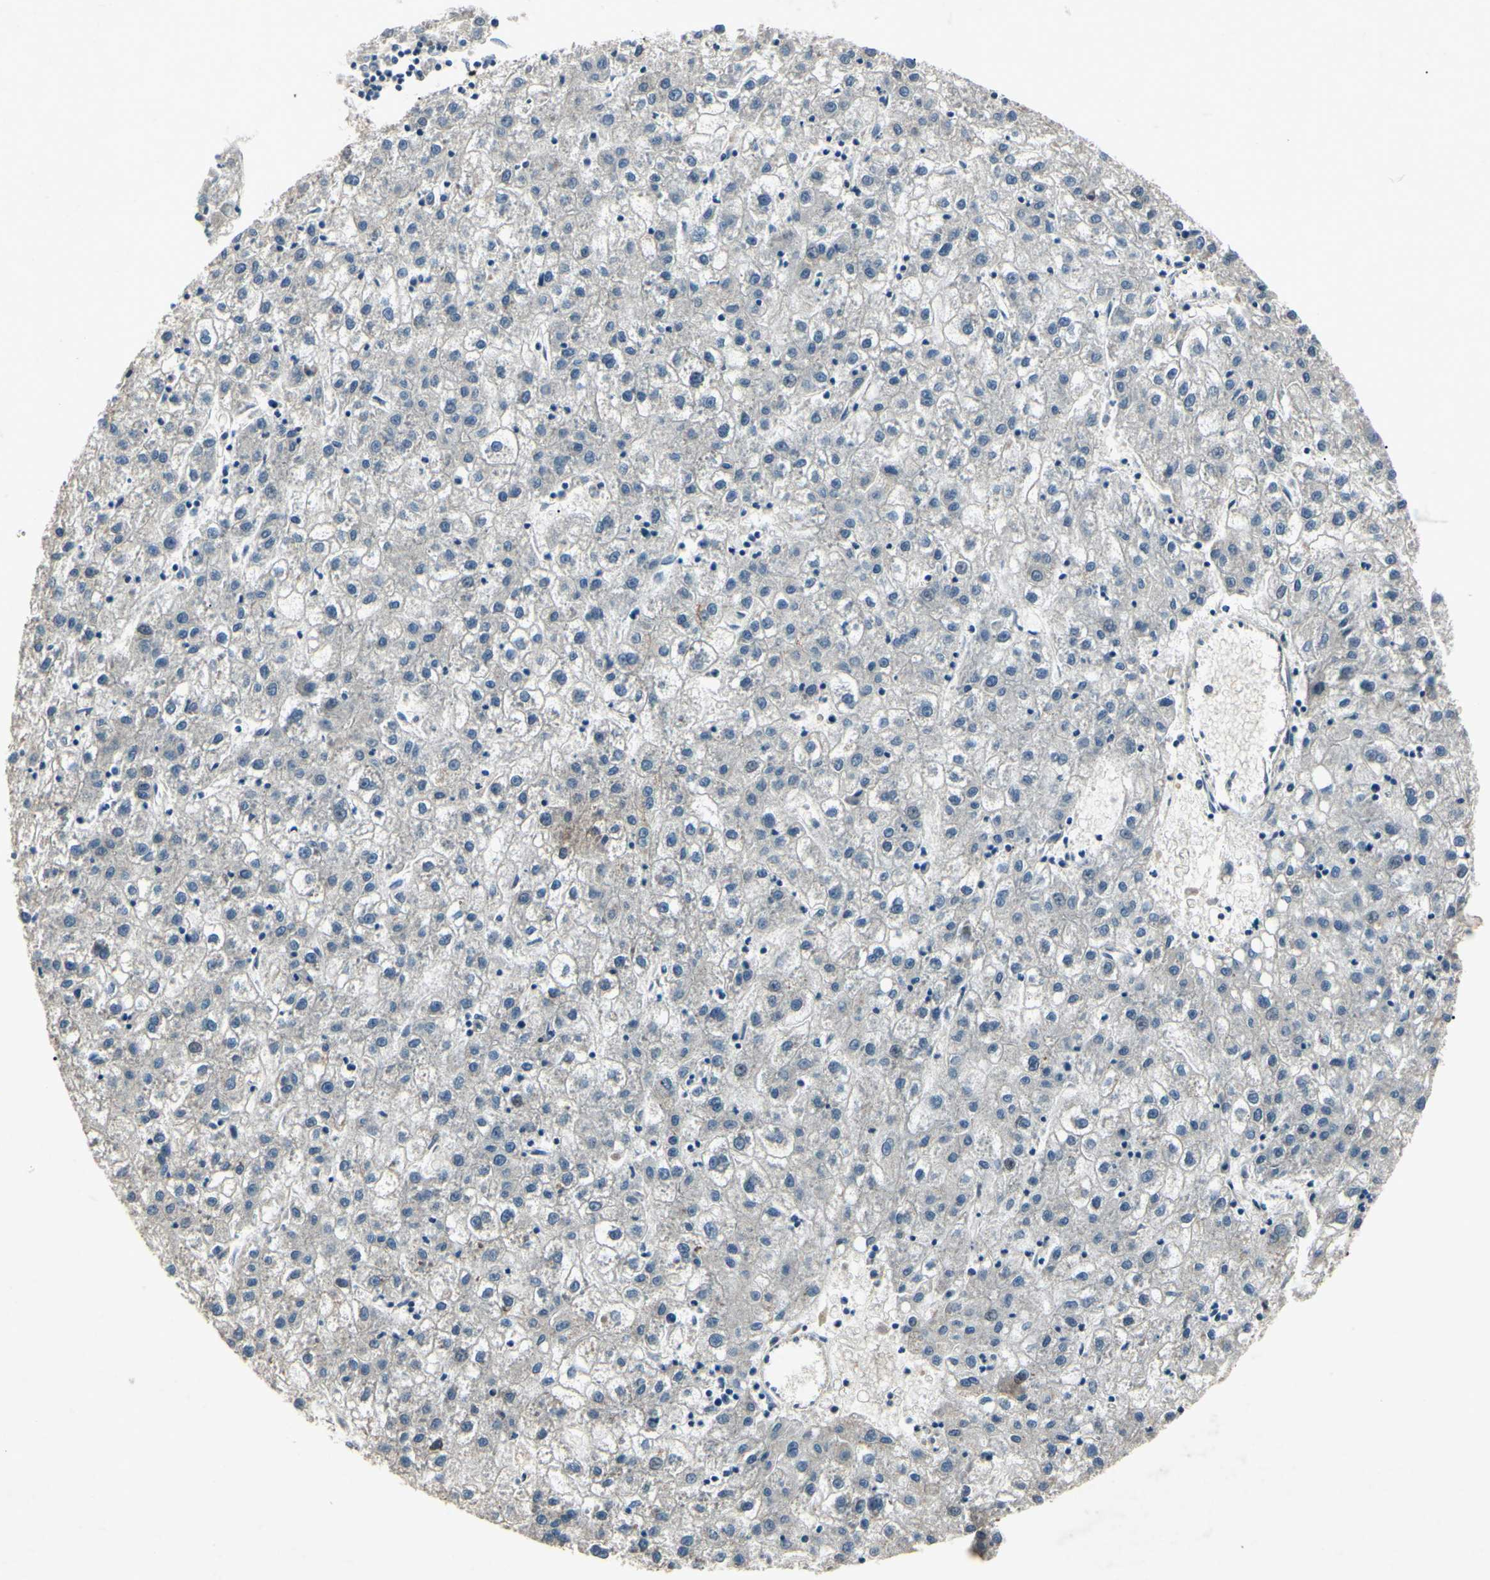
{"staining": {"intensity": "negative", "quantity": "none", "location": "none"}, "tissue": "liver cancer", "cell_type": "Tumor cells", "image_type": "cancer", "snomed": [{"axis": "morphology", "description": "Carcinoma, Hepatocellular, NOS"}, {"axis": "topography", "description": "Liver"}], "caption": "This is an immunohistochemistry histopathology image of human liver cancer. There is no positivity in tumor cells.", "gene": "AEBP1", "patient": {"sex": "male", "age": 72}}